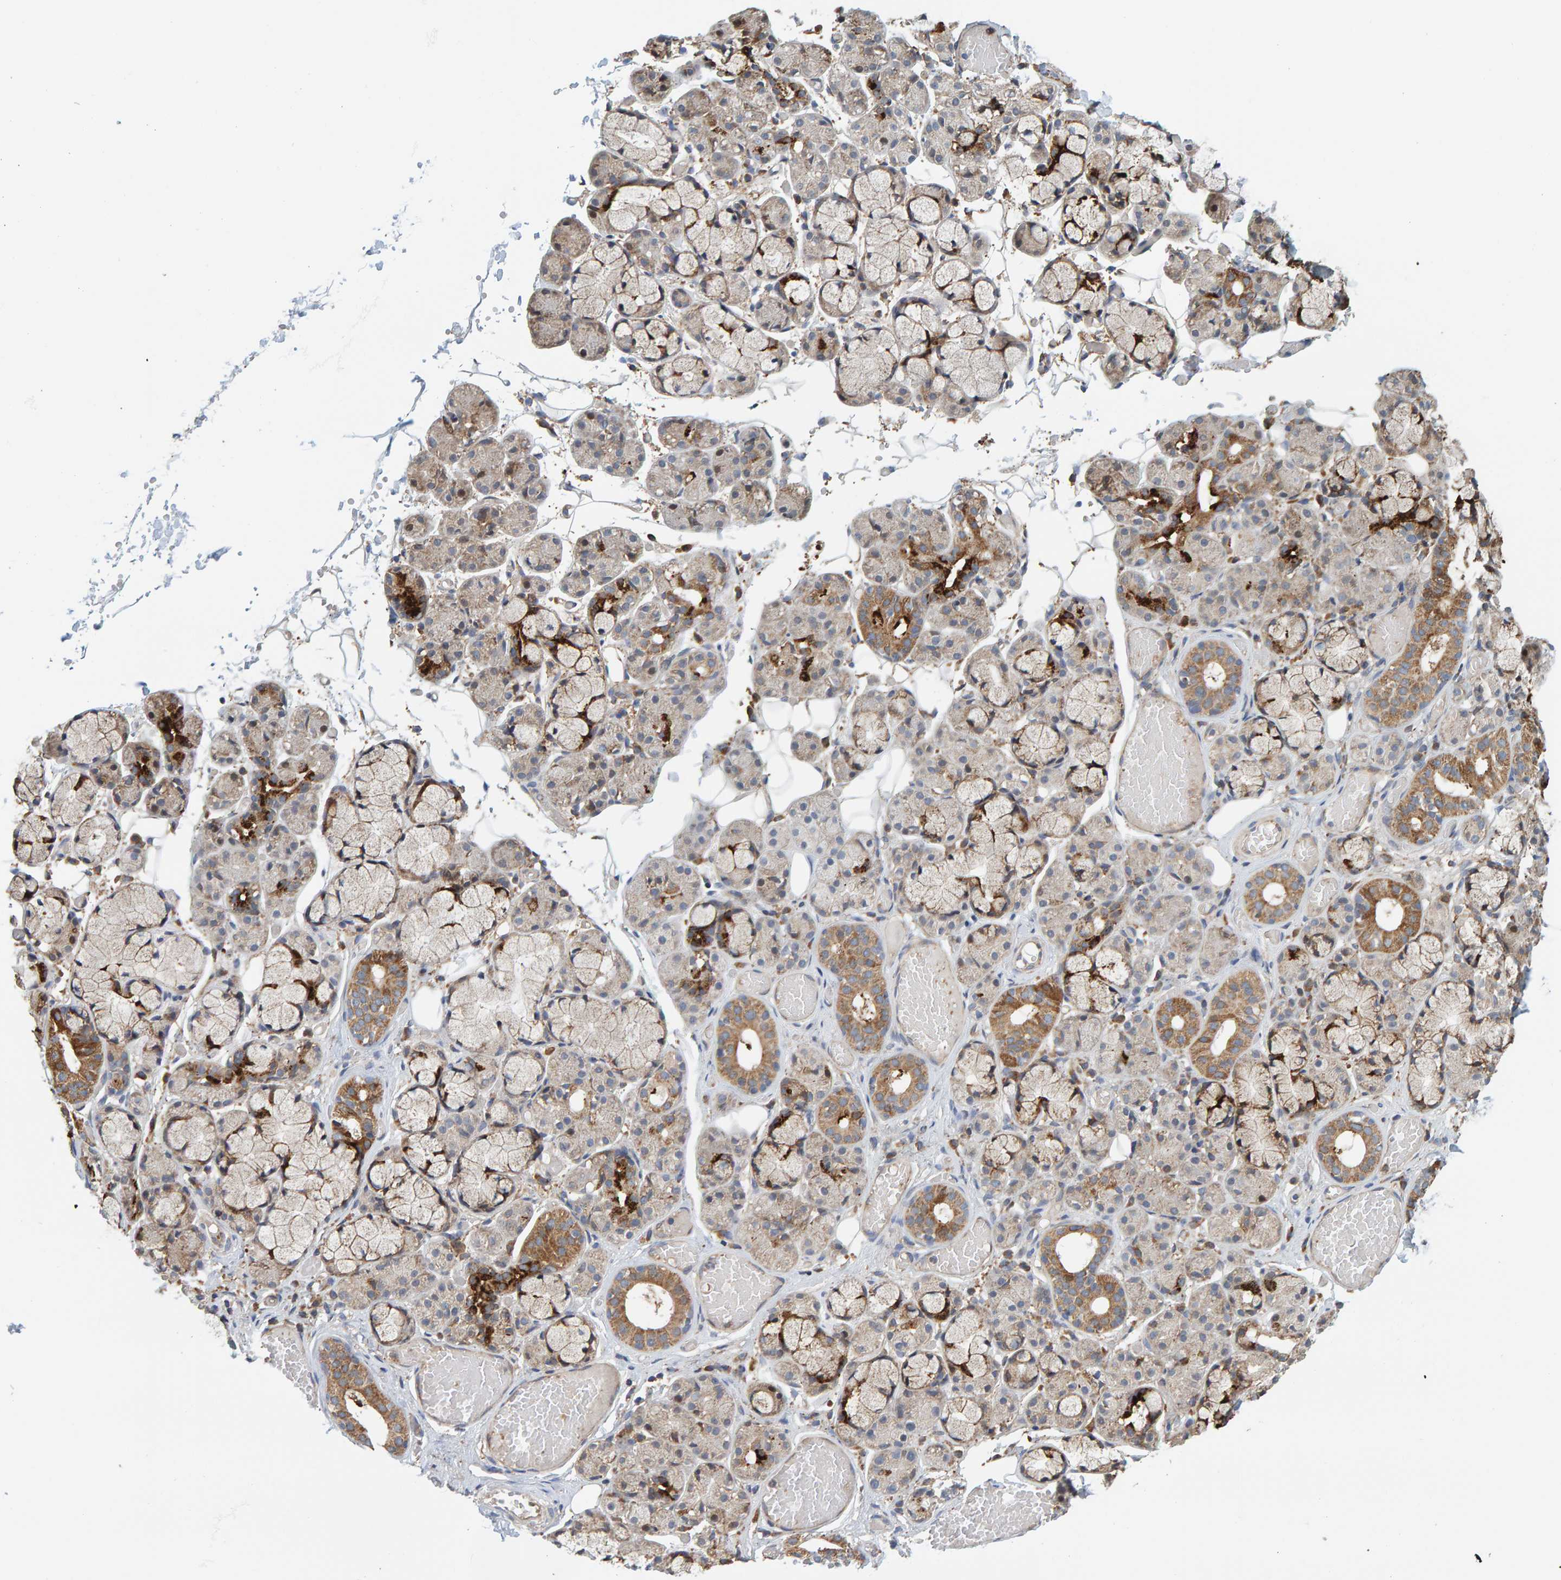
{"staining": {"intensity": "strong", "quantity": "<25%", "location": "cytoplasmic/membranous"}, "tissue": "salivary gland", "cell_type": "Glandular cells", "image_type": "normal", "snomed": [{"axis": "morphology", "description": "Normal tissue, NOS"}, {"axis": "topography", "description": "Salivary gland"}], "caption": "A brown stain labels strong cytoplasmic/membranous staining of a protein in glandular cells of unremarkable salivary gland.", "gene": "MRPL45", "patient": {"sex": "male", "age": 63}}